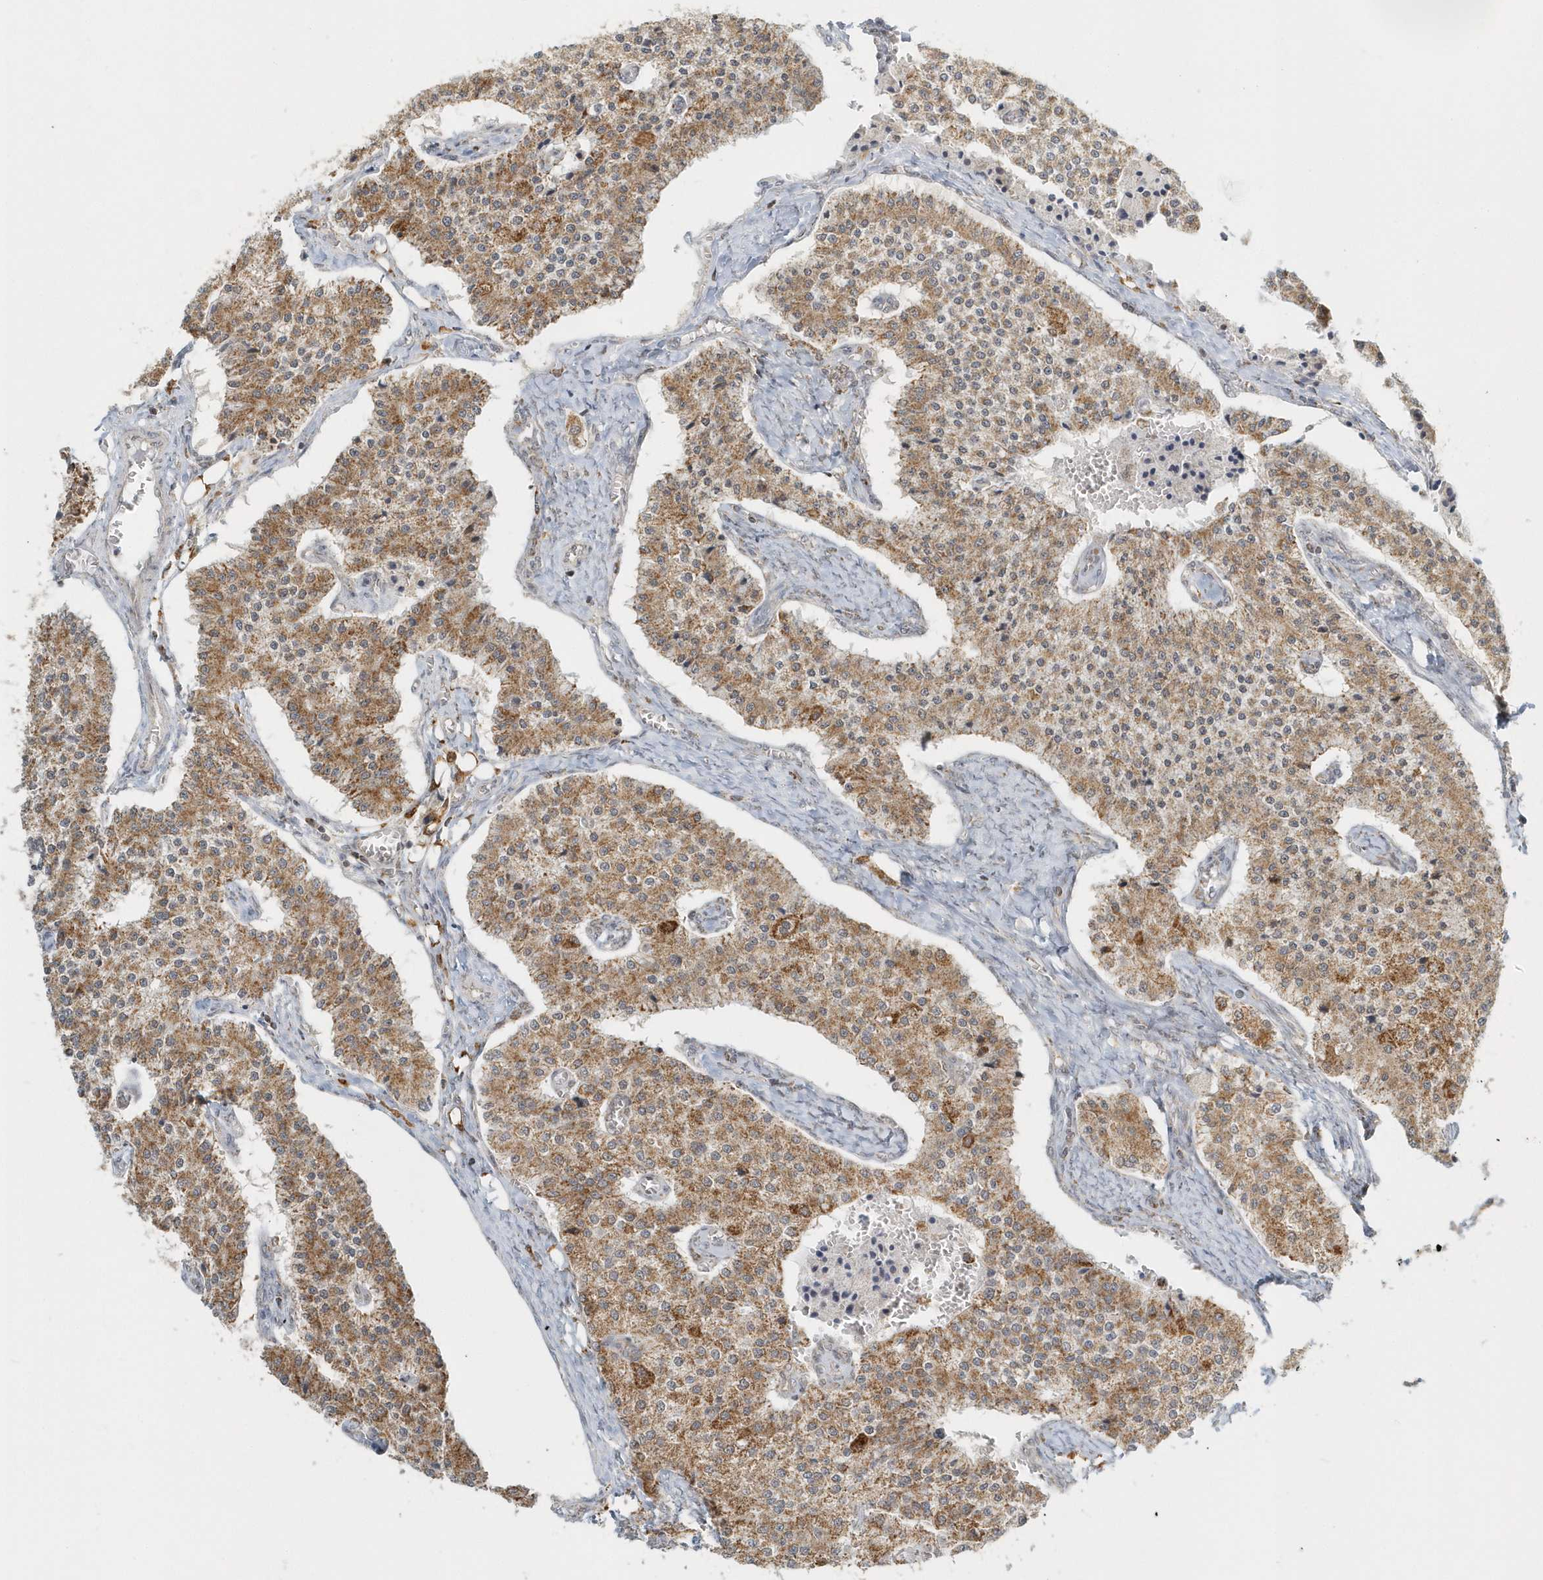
{"staining": {"intensity": "moderate", "quantity": ">75%", "location": "cytoplasmic/membranous"}, "tissue": "carcinoid", "cell_type": "Tumor cells", "image_type": "cancer", "snomed": [{"axis": "morphology", "description": "Carcinoid, malignant, NOS"}, {"axis": "topography", "description": "Colon"}], "caption": "Carcinoid tissue displays moderate cytoplasmic/membranous positivity in approximately >75% of tumor cells, visualized by immunohistochemistry.", "gene": "PSMD6", "patient": {"sex": "female", "age": 52}}